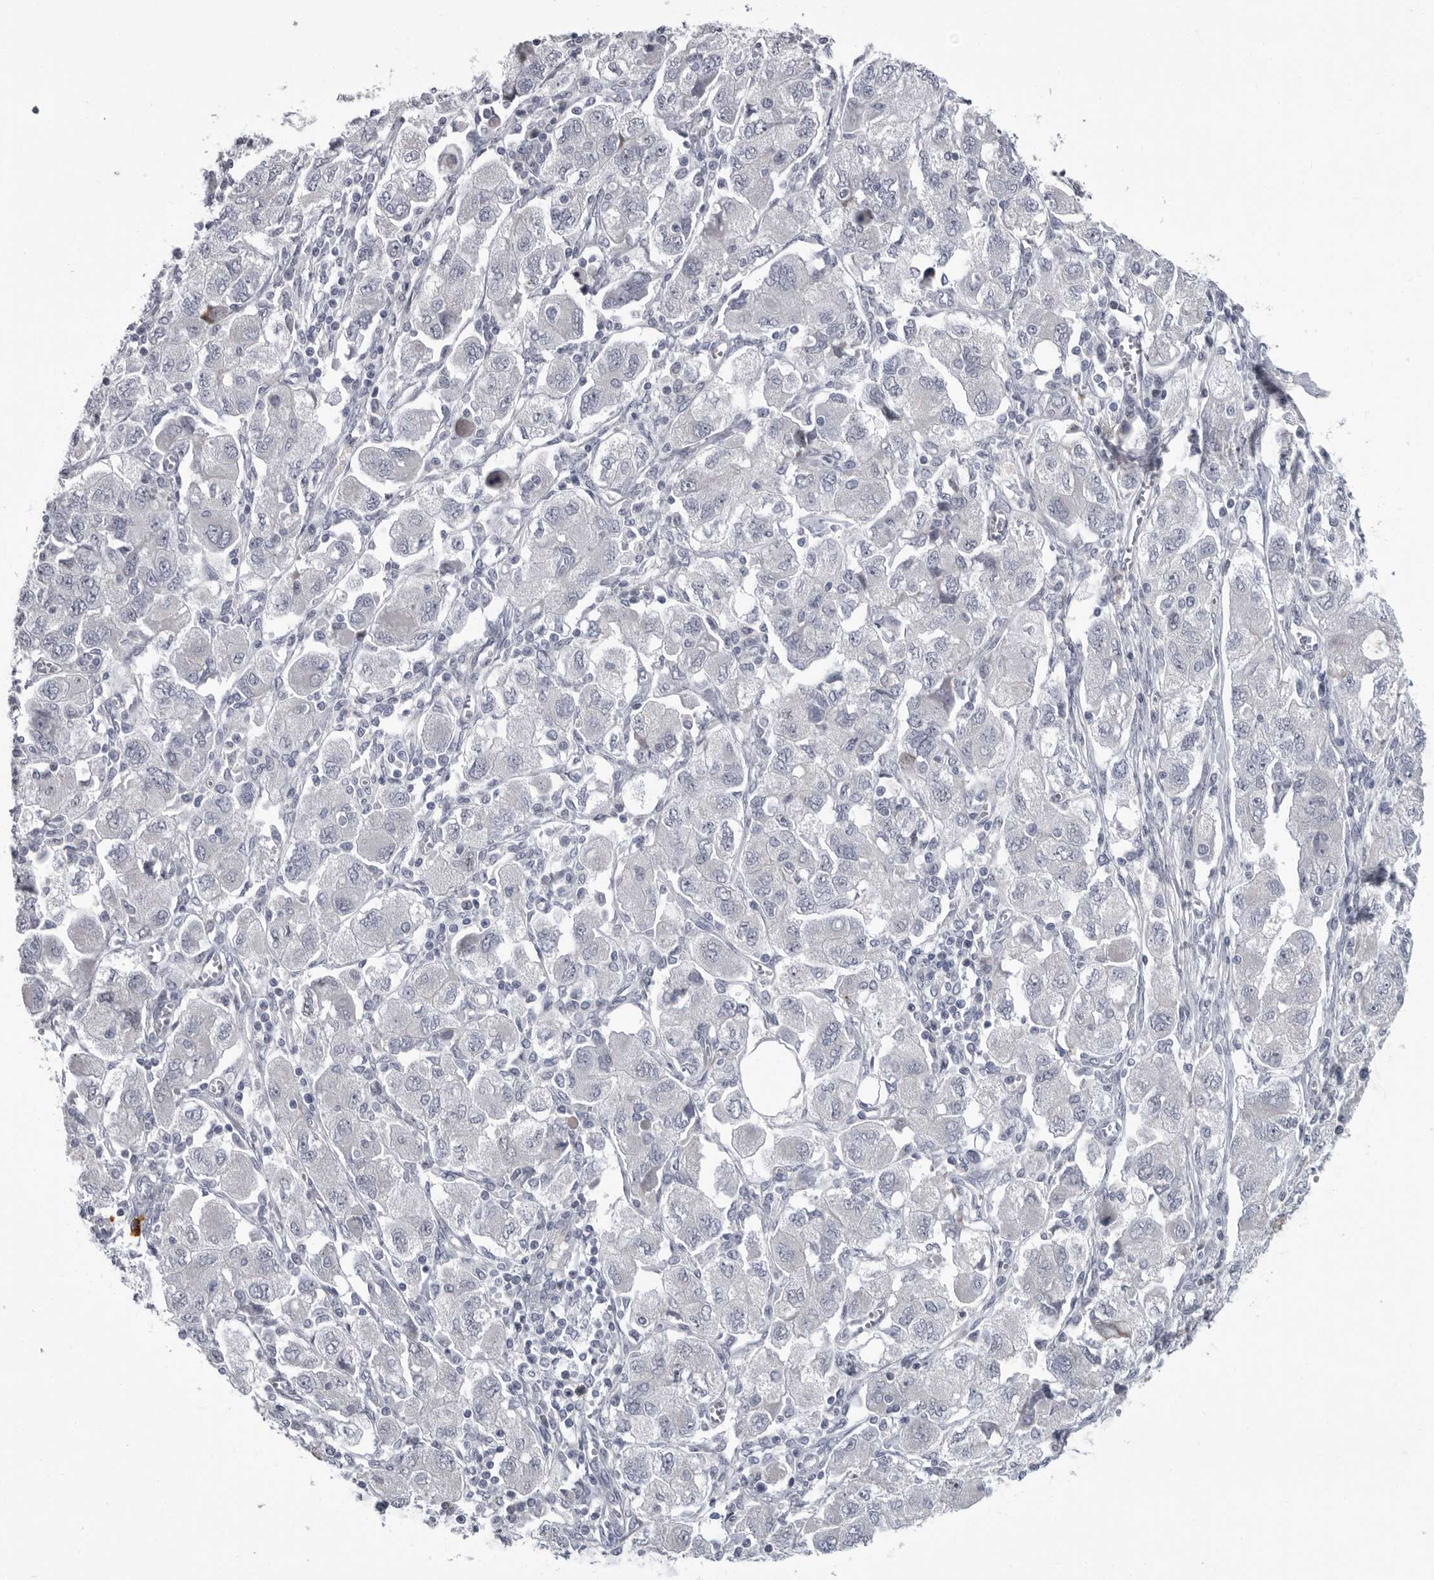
{"staining": {"intensity": "negative", "quantity": "none", "location": "none"}, "tissue": "ovarian cancer", "cell_type": "Tumor cells", "image_type": "cancer", "snomed": [{"axis": "morphology", "description": "Carcinoma, NOS"}, {"axis": "morphology", "description": "Cystadenocarcinoma, serous, NOS"}, {"axis": "topography", "description": "Ovary"}], "caption": "A photomicrograph of human ovarian serous cystadenocarcinoma is negative for staining in tumor cells.", "gene": "SLC25A39", "patient": {"sex": "female", "age": 69}}